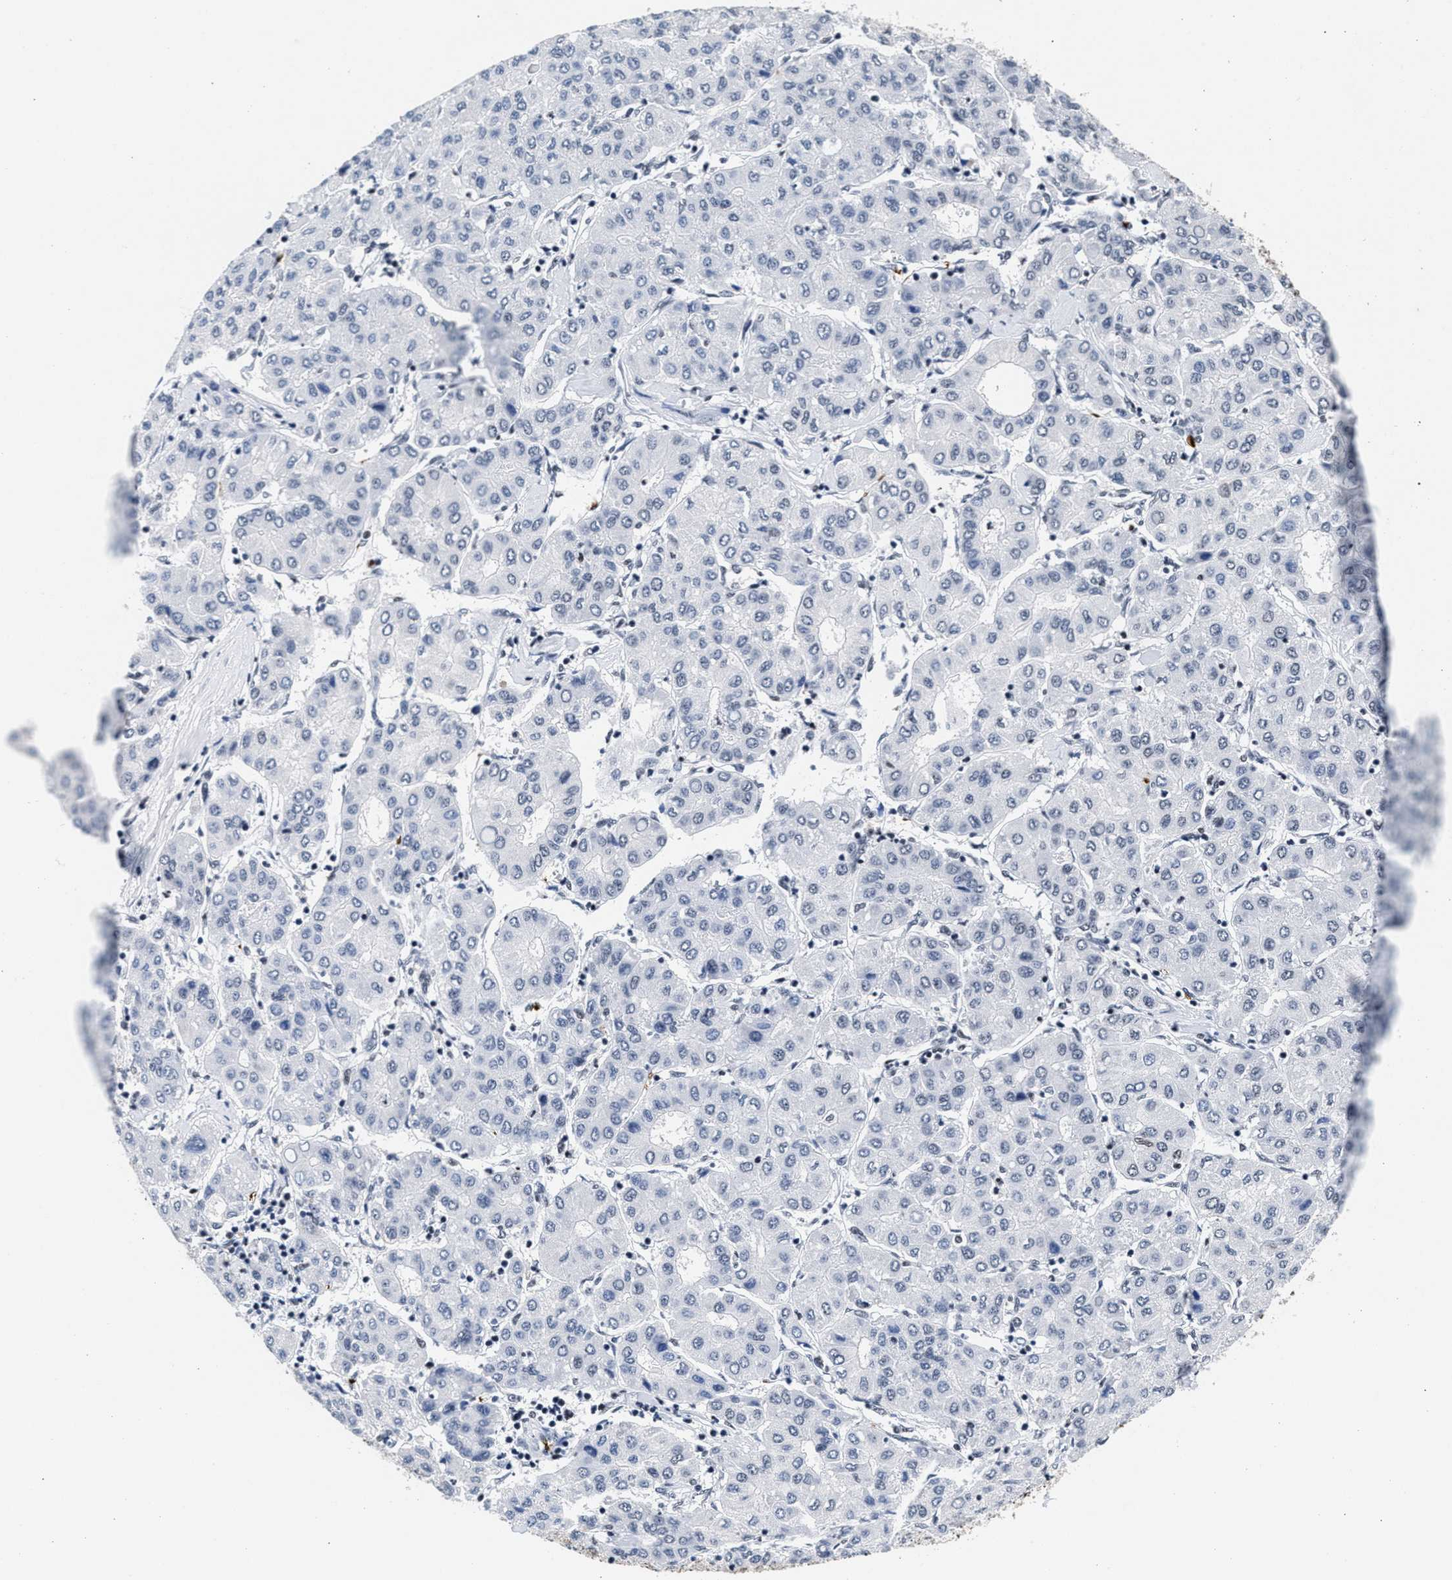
{"staining": {"intensity": "negative", "quantity": "none", "location": "none"}, "tissue": "liver cancer", "cell_type": "Tumor cells", "image_type": "cancer", "snomed": [{"axis": "morphology", "description": "Carcinoma, Hepatocellular, NOS"}, {"axis": "topography", "description": "Liver"}], "caption": "This is a histopathology image of immunohistochemistry (IHC) staining of hepatocellular carcinoma (liver), which shows no expression in tumor cells. Nuclei are stained in blue.", "gene": "RAD21", "patient": {"sex": "male", "age": 65}}